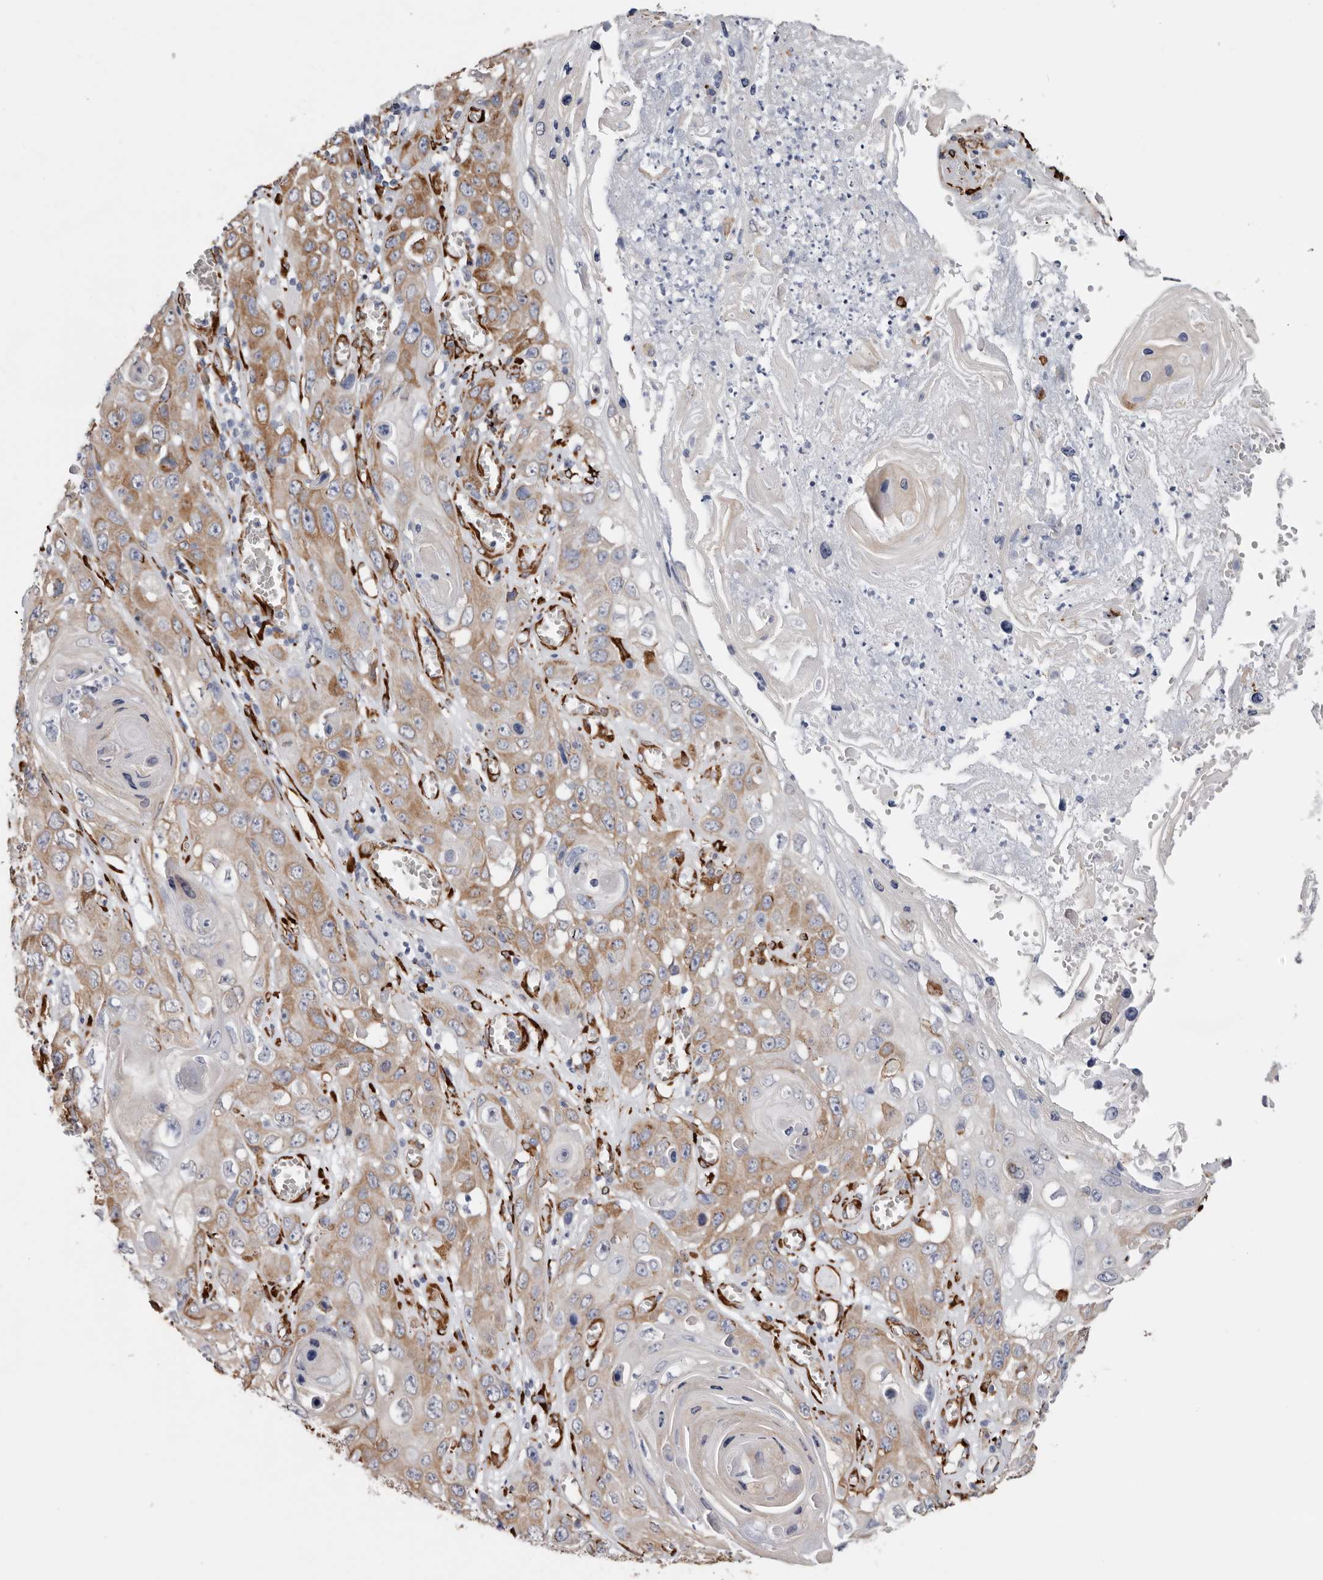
{"staining": {"intensity": "moderate", "quantity": "25%-75%", "location": "cytoplasmic/membranous"}, "tissue": "skin cancer", "cell_type": "Tumor cells", "image_type": "cancer", "snomed": [{"axis": "morphology", "description": "Squamous cell carcinoma, NOS"}, {"axis": "topography", "description": "Skin"}], "caption": "Protein expression analysis of human squamous cell carcinoma (skin) reveals moderate cytoplasmic/membranous staining in about 25%-75% of tumor cells.", "gene": "SEMA3E", "patient": {"sex": "male", "age": 55}}